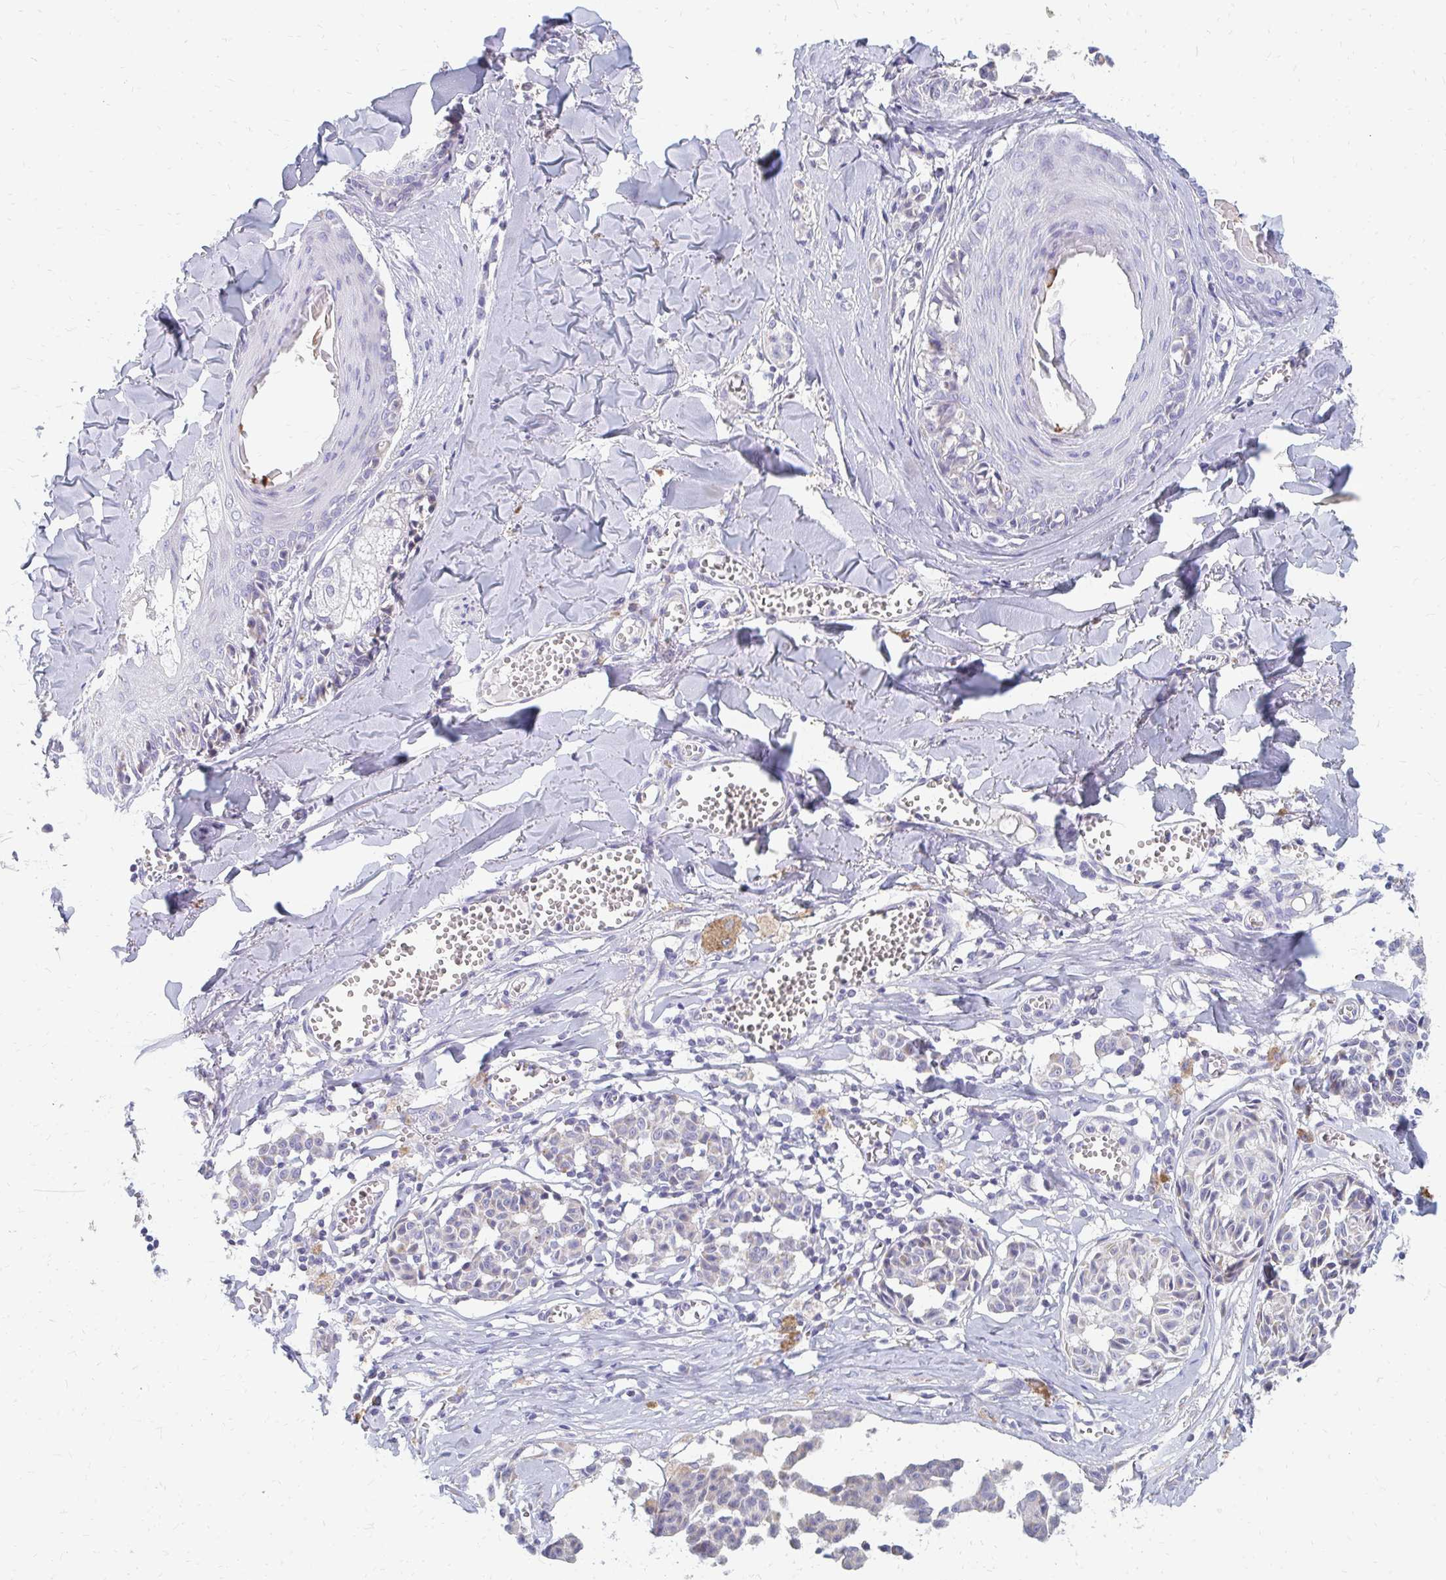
{"staining": {"intensity": "negative", "quantity": "none", "location": "none"}, "tissue": "melanoma", "cell_type": "Tumor cells", "image_type": "cancer", "snomed": [{"axis": "morphology", "description": "Malignant melanoma, NOS"}, {"axis": "topography", "description": "Skin"}], "caption": "An IHC micrograph of melanoma is shown. There is no staining in tumor cells of melanoma.", "gene": "OR10V1", "patient": {"sex": "female", "age": 43}}